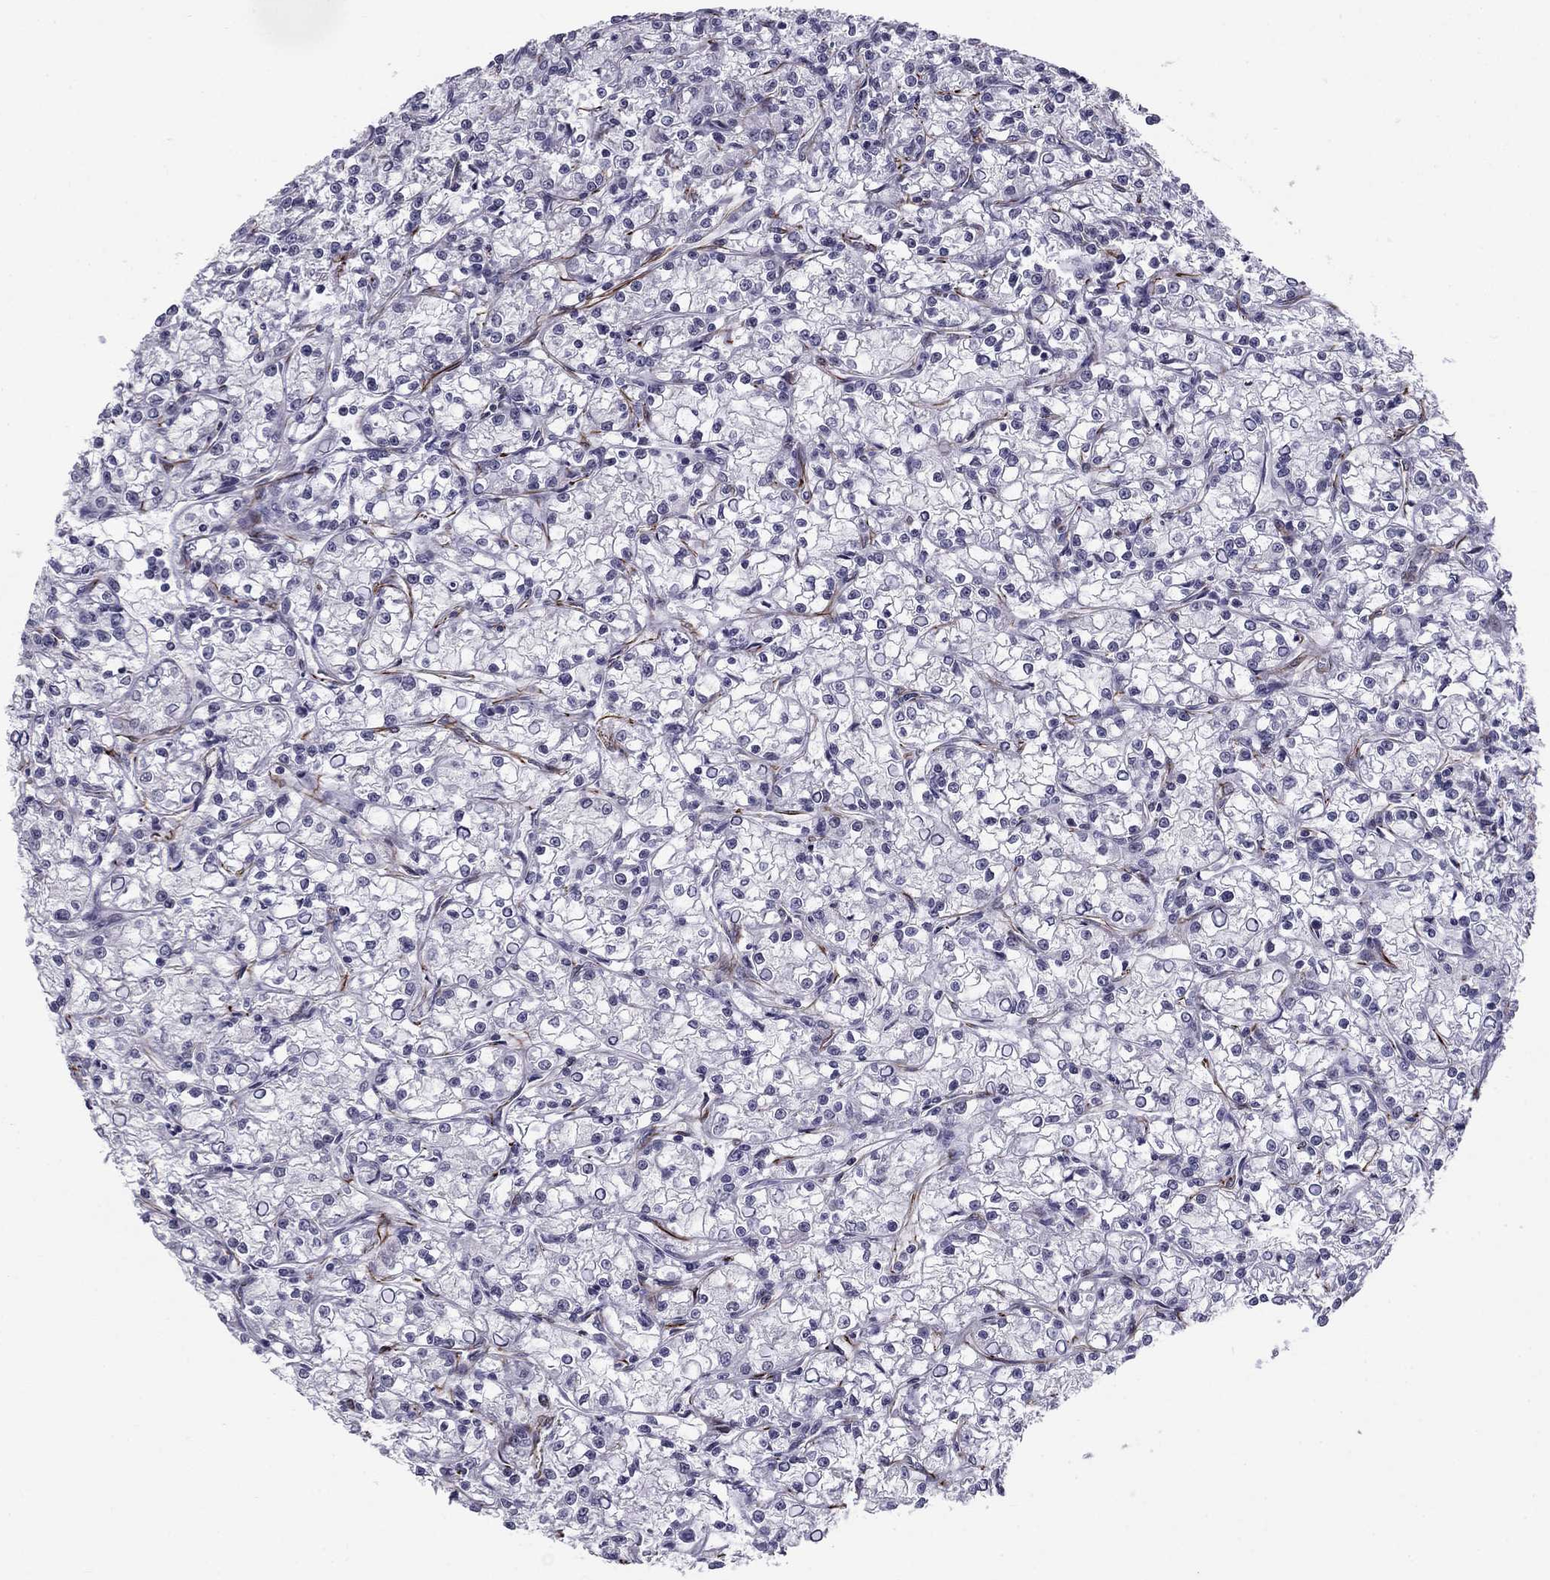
{"staining": {"intensity": "negative", "quantity": "none", "location": "none"}, "tissue": "renal cancer", "cell_type": "Tumor cells", "image_type": "cancer", "snomed": [{"axis": "morphology", "description": "Adenocarcinoma, NOS"}, {"axis": "topography", "description": "Kidney"}], "caption": "Image shows no significant protein positivity in tumor cells of renal adenocarcinoma. (Brightfield microscopy of DAB immunohistochemistry (IHC) at high magnification).", "gene": "ANKS4B", "patient": {"sex": "female", "age": 59}}